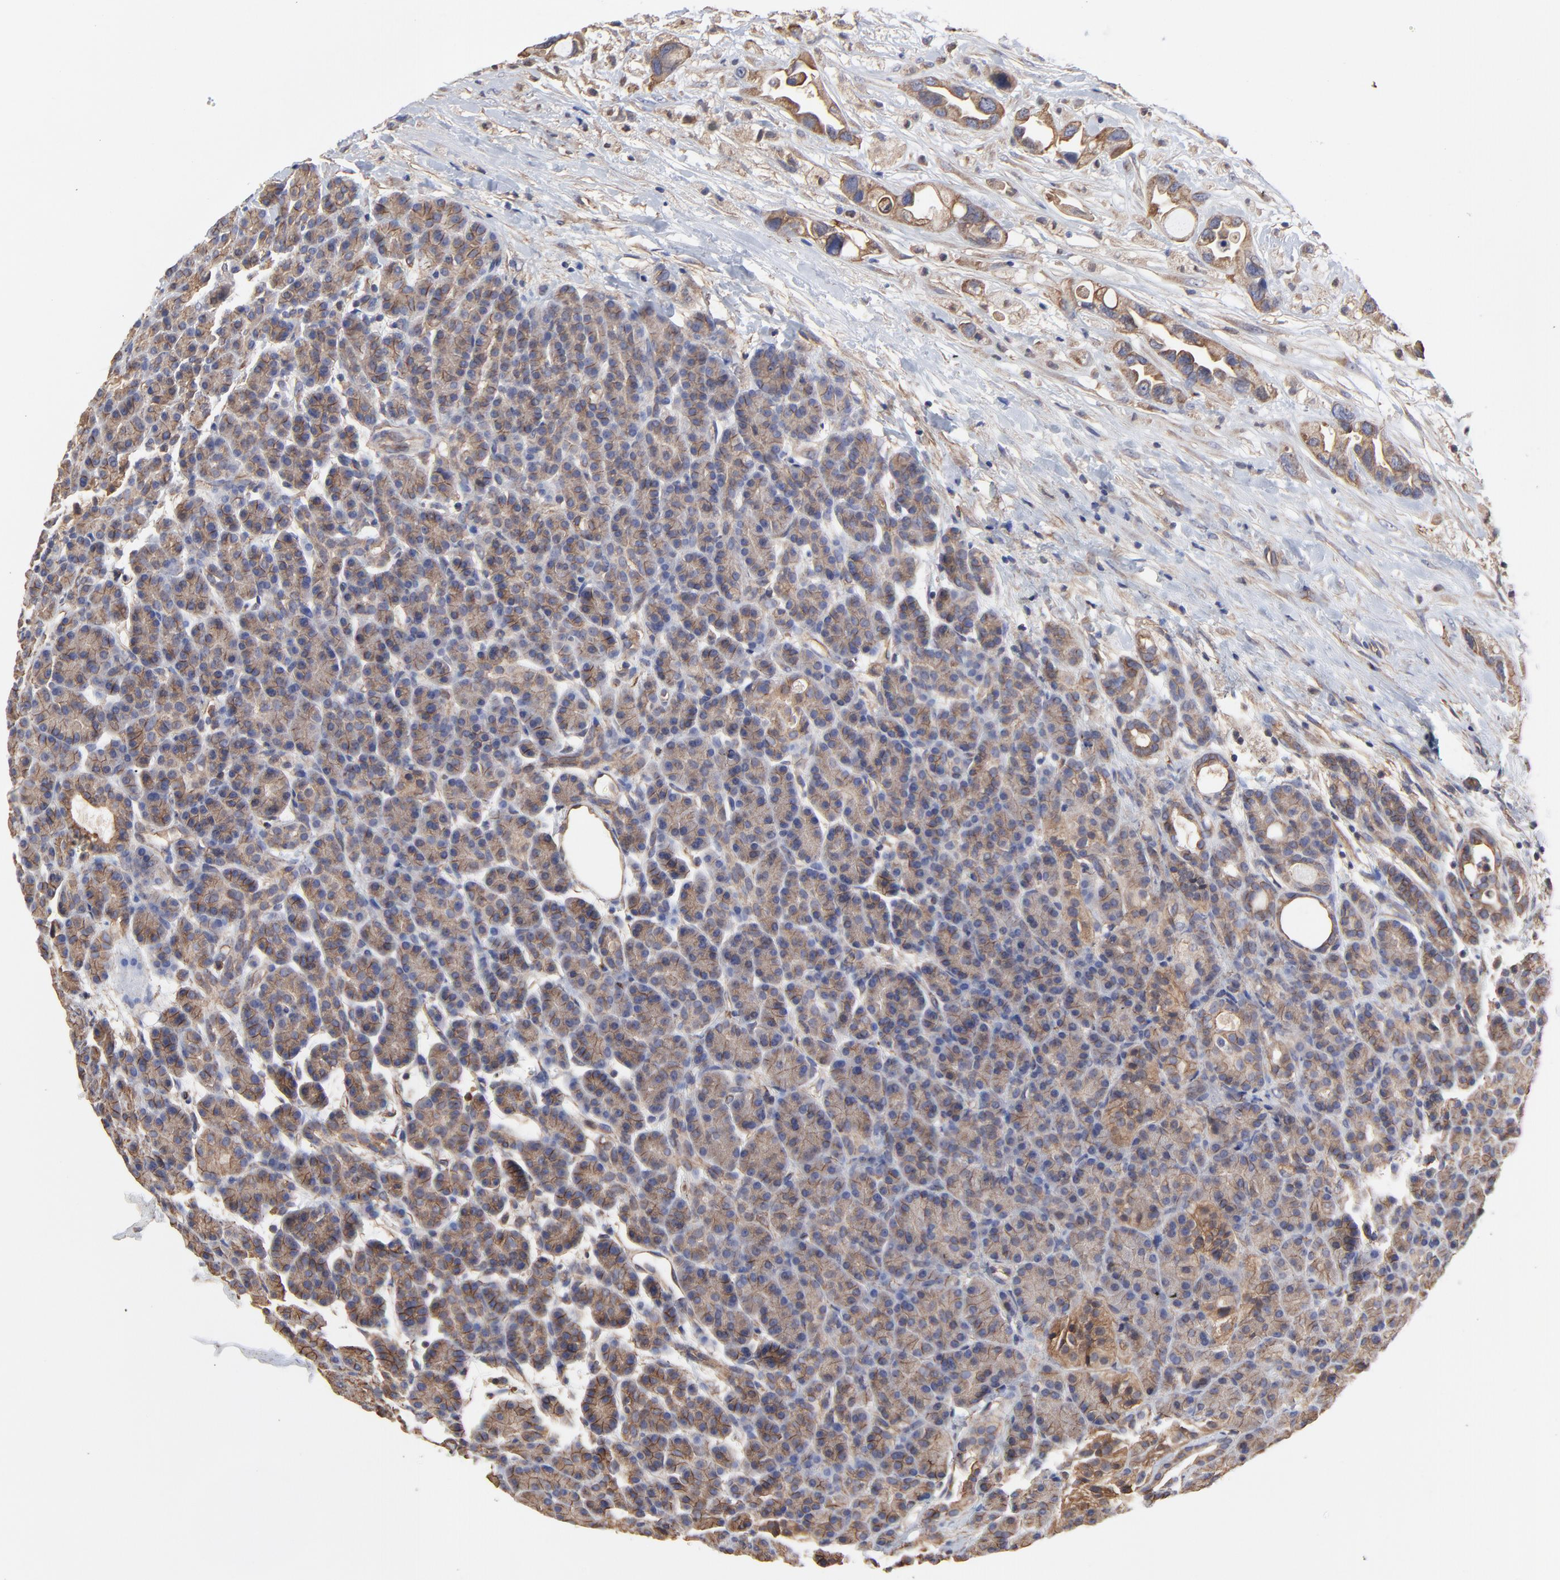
{"staining": {"intensity": "moderate", "quantity": ">75%", "location": "cytoplasmic/membranous"}, "tissue": "pancreas", "cell_type": "Exocrine glandular cells", "image_type": "normal", "snomed": [{"axis": "morphology", "description": "Normal tissue, NOS"}, {"axis": "topography", "description": "Pancreas"}], "caption": "Immunohistochemical staining of benign pancreas displays moderate cytoplasmic/membranous protein positivity in approximately >75% of exocrine glandular cells. (DAB IHC, brown staining for protein, blue staining for nuclei).", "gene": "ARMT1", "patient": {"sex": "female", "age": 77}}